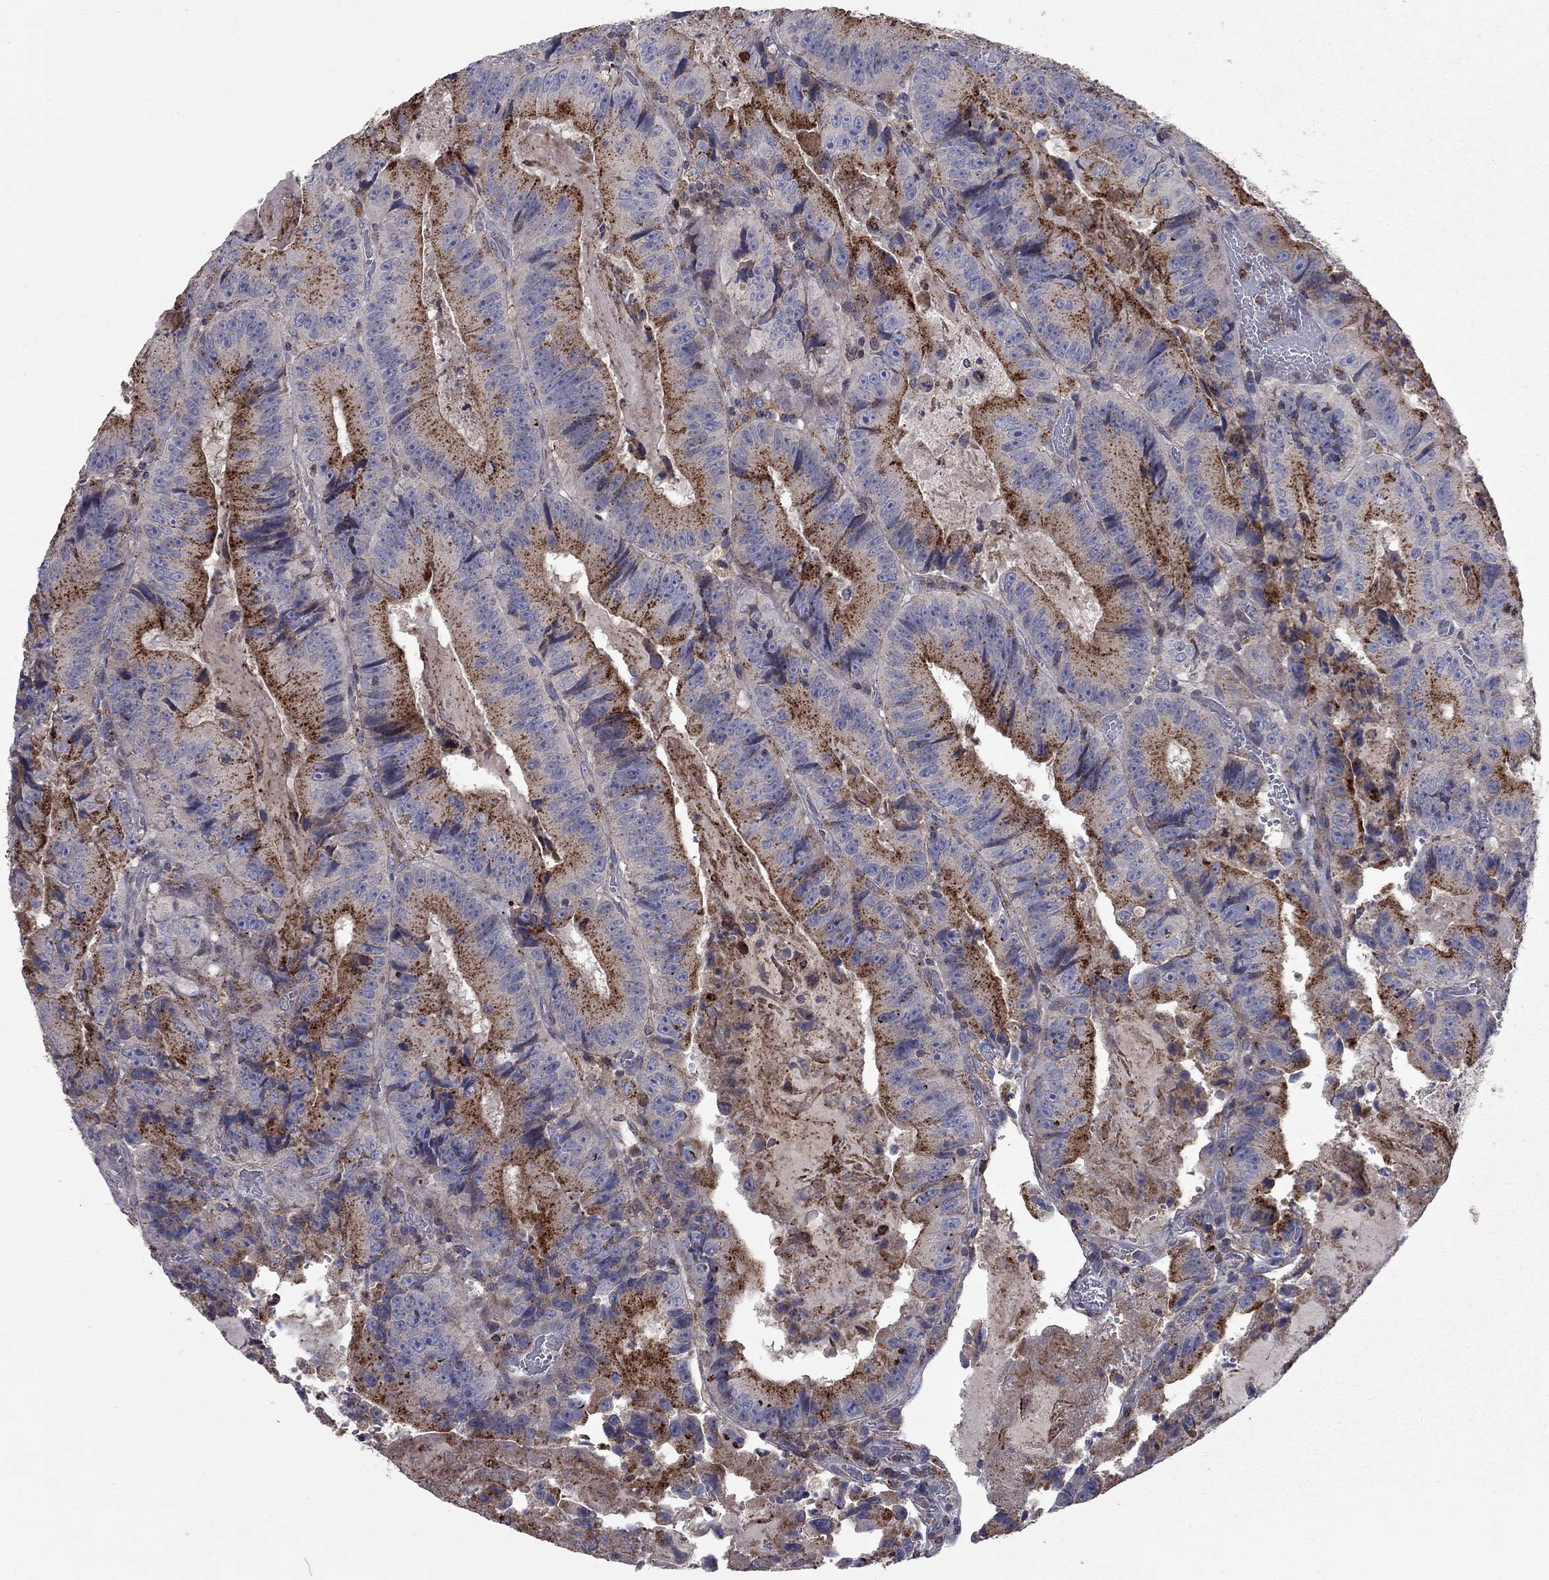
{"staining": {"intensity": "strong", "quantity": "25%-75%", "location": "cytoplasmic/membranous"}, "tissue": "colorectal cancer", "cell_type": "Tumor cells", "image_type": "cancer", "snomed": [{"axis": "morphology", "description": "Adenocarcinoma, NOS"}, {"axis": "topography", "description": "Colon"}], "caption": "Human colorectal adenocarcinoma stained with a brown dye reveals strong cytoplasmic/membranous positive expression in about 25%-75% of tumor cells.", "gene": "ERN2", "patient": {"sex": "female", "age": 86}}